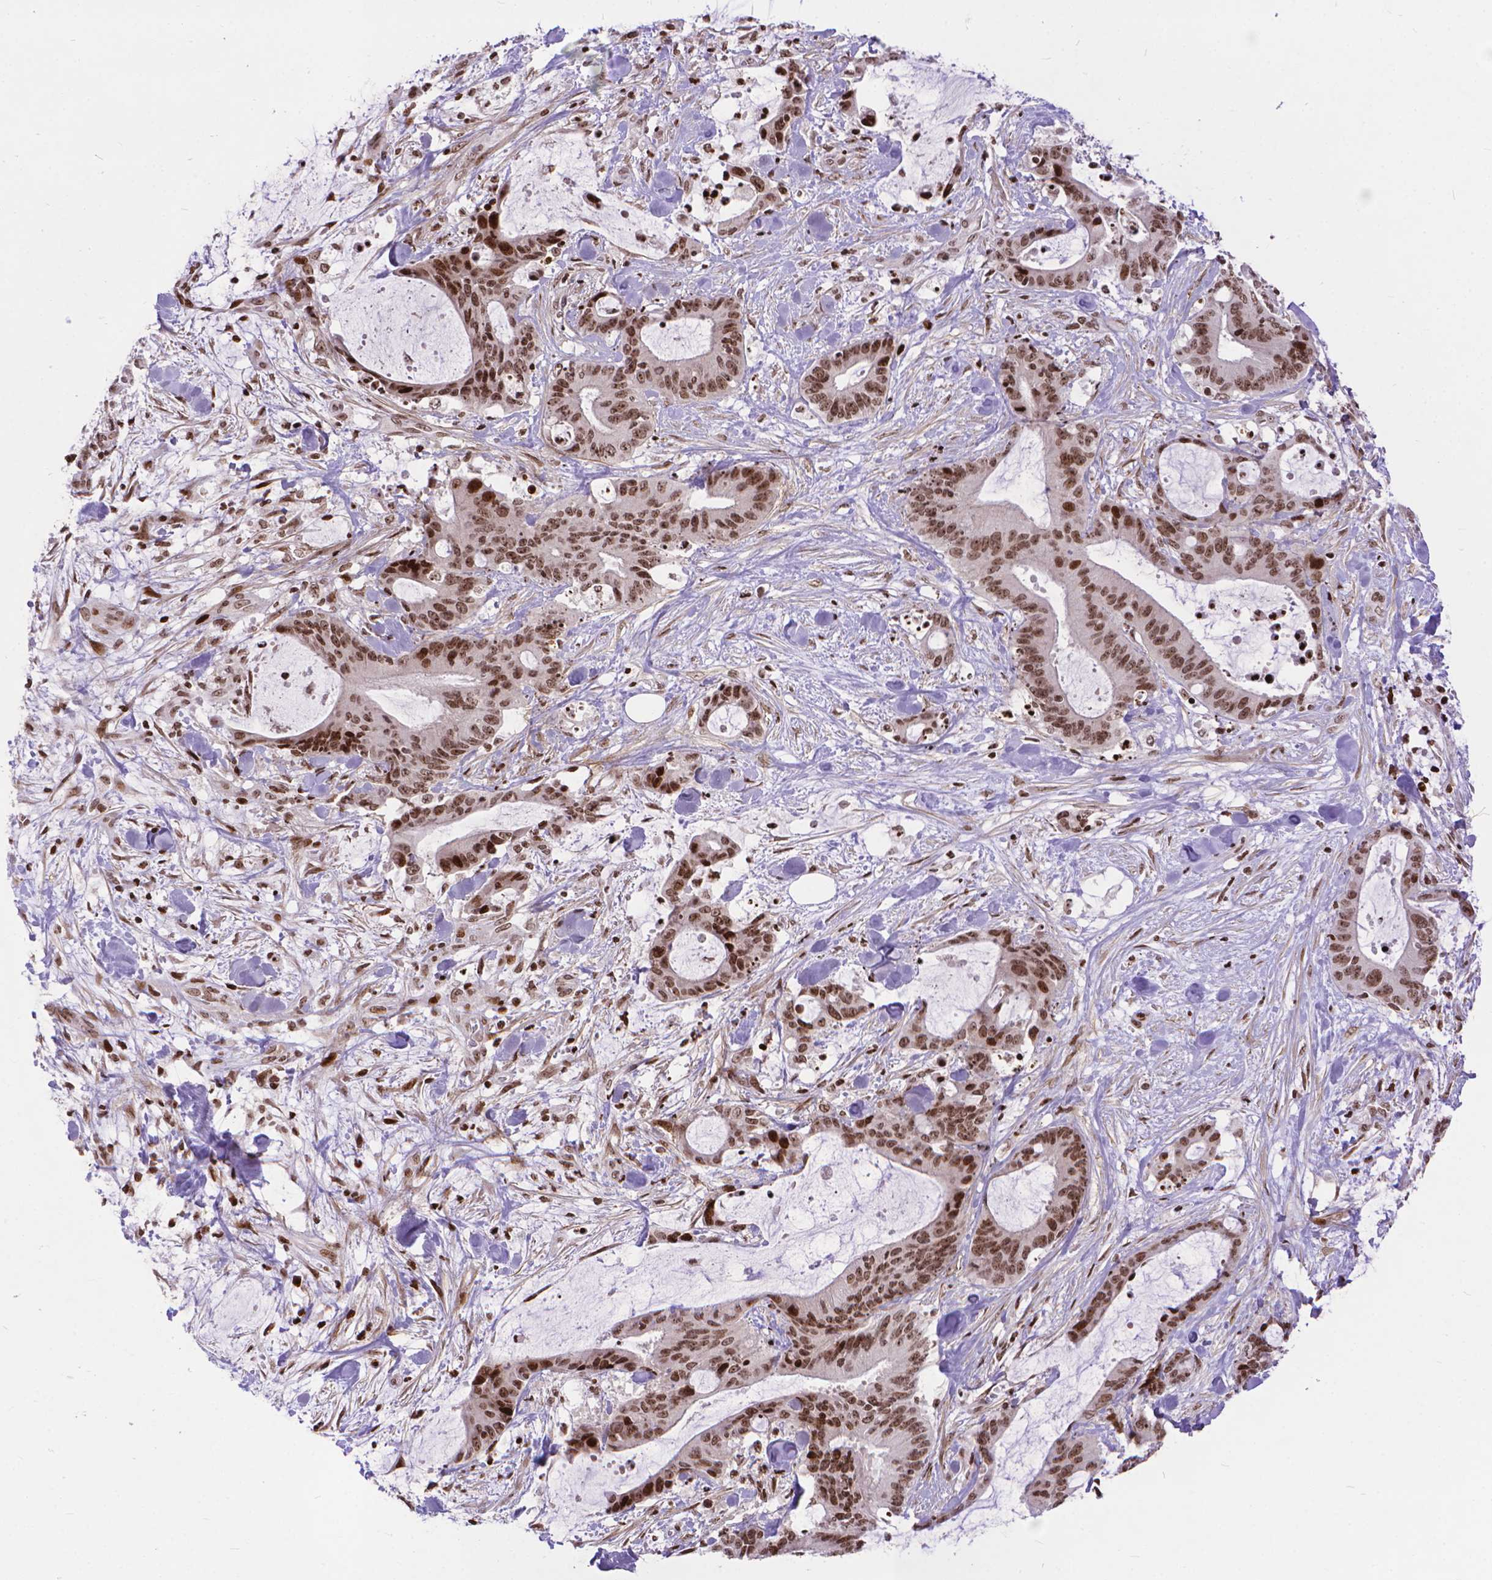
{"staining": {"intensity": "moderate", "quantity": ">75%", "location": "nuclear"}, "tissue": "liver cancer", "cell_type": "Tumor cells", "image_type": "cancer", "snomed": [{"axis": "morphology", "description": "Cholangiocarcinoma"}, {"axis": "topography", "description": "Liver"}], "caption": "Protein positivity by immunohistochemistry (IHC) exhibits moderate nuclear positivity in approximately >75% of tumor cells in liver cancer. Immunohistochemistry (ihc) stains the protein in brown and the nuclei are stained blue.", "gene": "AMER1", "patient": {"sex": "female", "age": 73}}